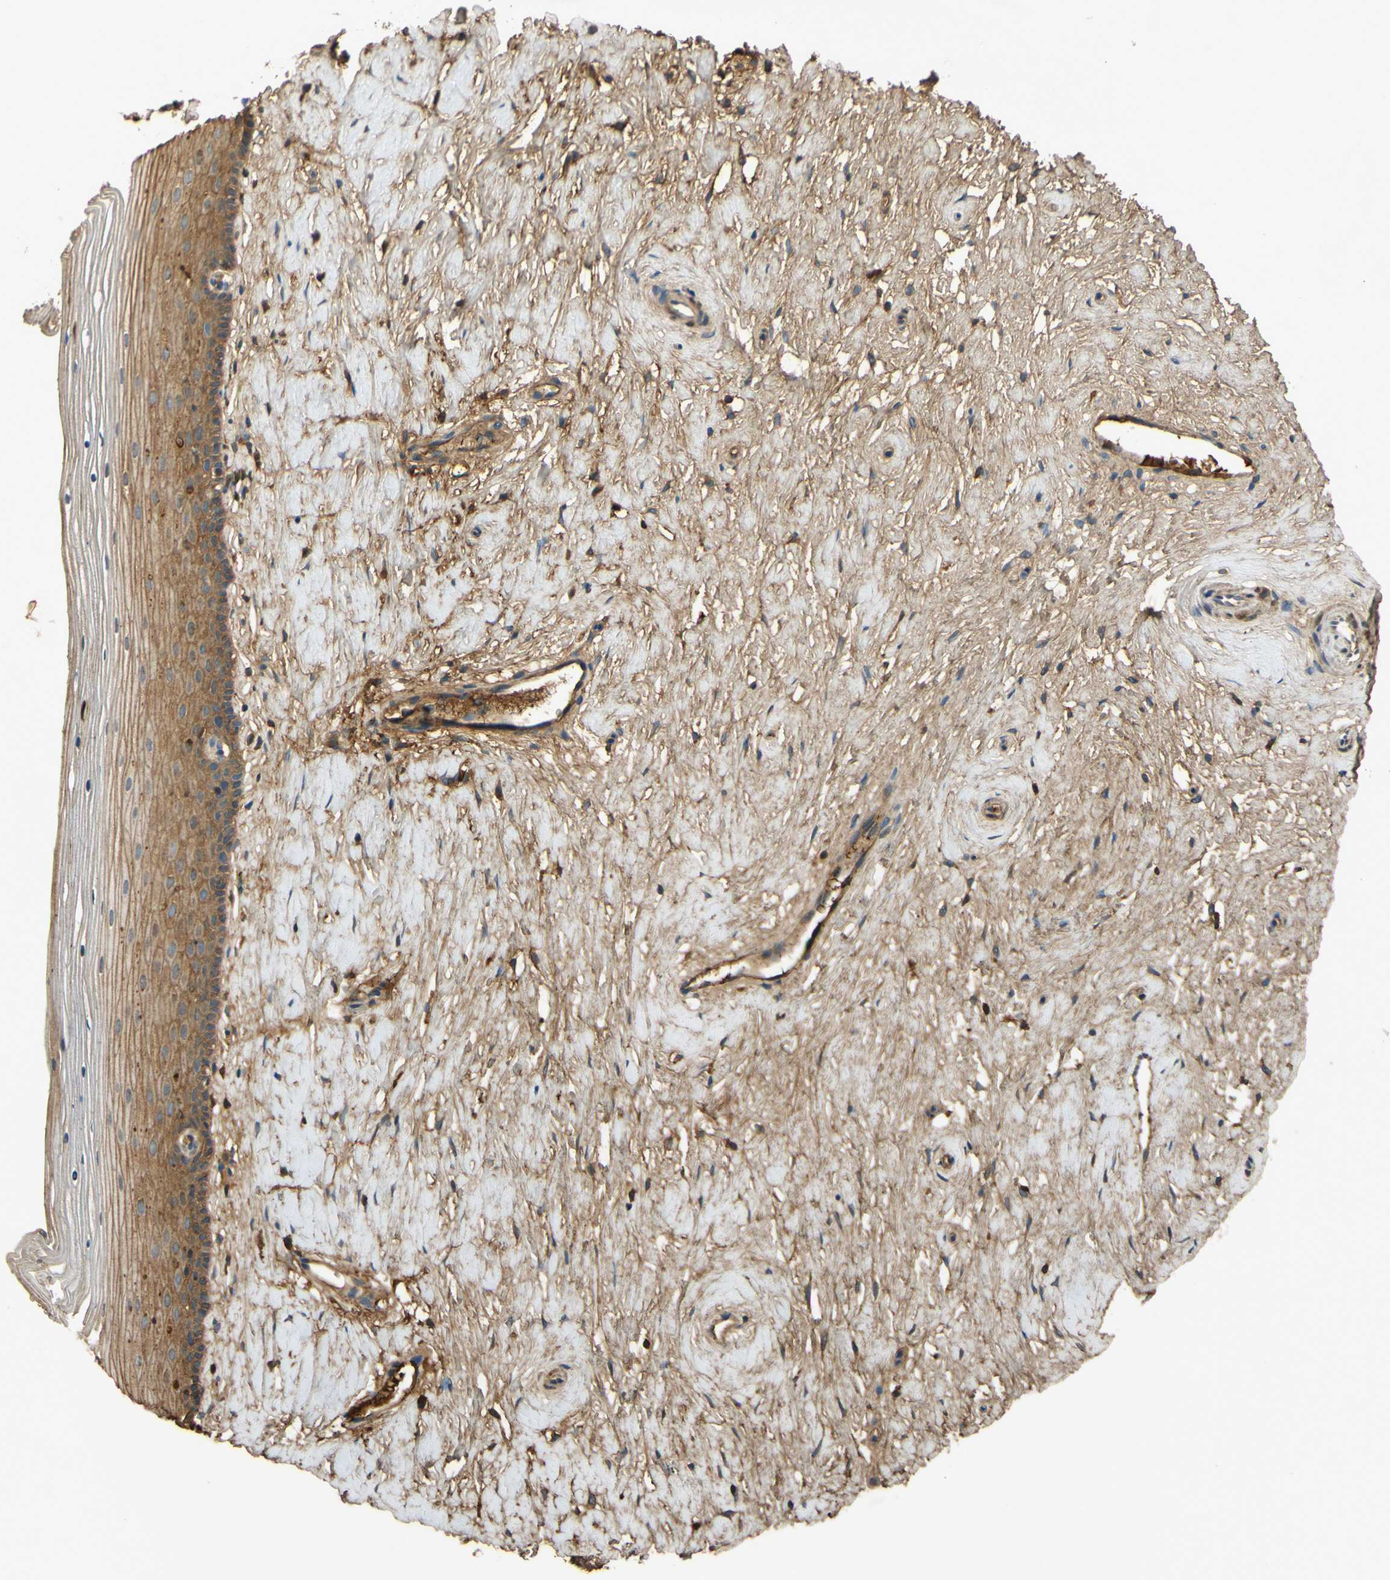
{"staining": {"intensity": "moderate", "quantity": ">75%", "location": "cytoplasmic/membranous"}, "tissue": "cervix", "cell_type": "Glandular cells", "image_type": "normal", "snomed": [{"axis": "morphology", "description": "Normal tissue, NOS"}, {"axis": "topography", "description": "Cervix"}], "caption": "Protein expression analysis of unremarkable human cervix reveals moderate cytoplasmic/membranous staining in about >75% of glandular cells. (brown staining indicates protein expression, while blue staining denotes nuclei).", "gene": "TIMP2", "patient": {"sex": "female", "age": 39}}